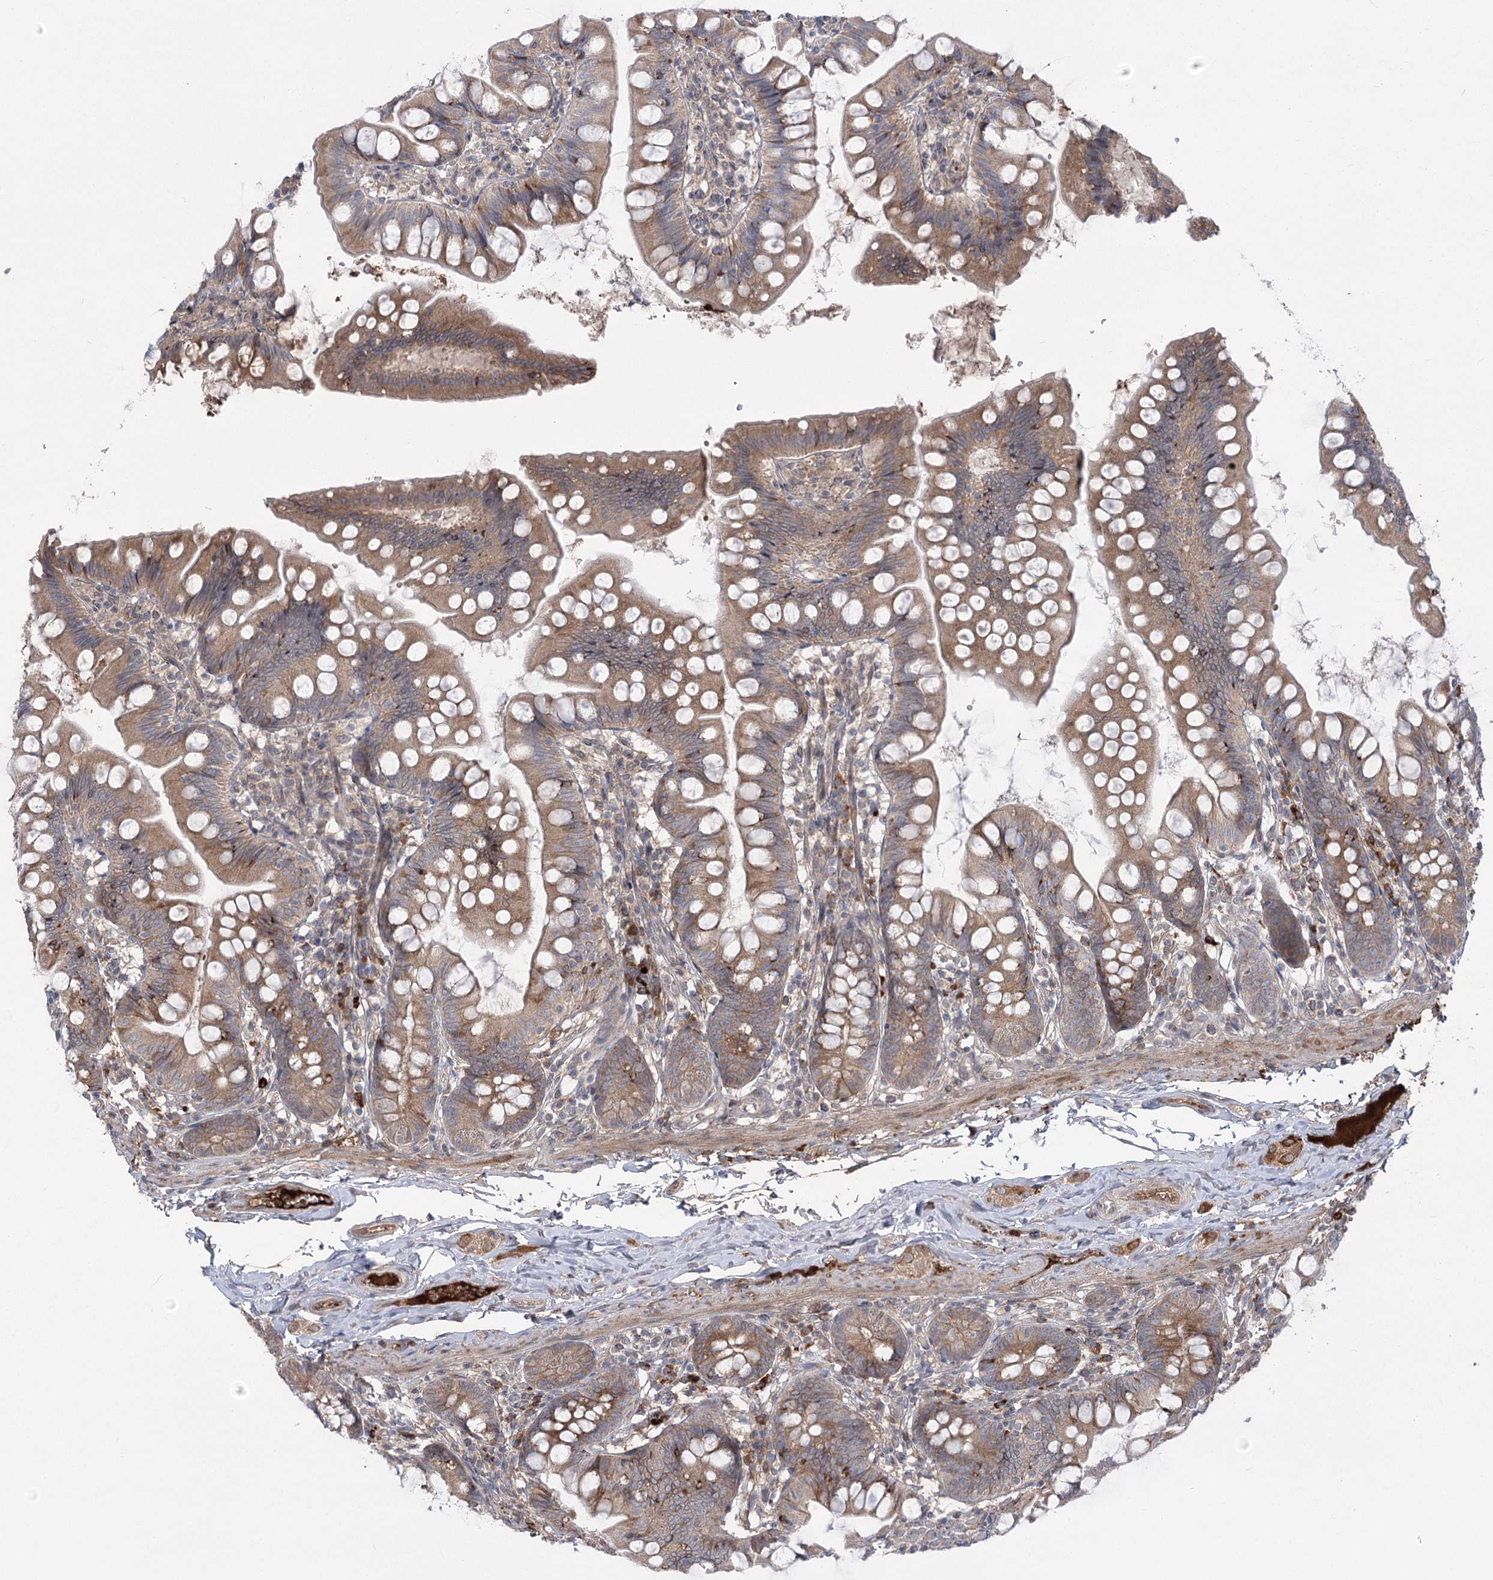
{"staining": {"intensity": "moderate", "quantity": ">75%", "location": "cytoplasmic/membranous"}, "tissue": "small intestine", "cell_type": "Glandular cells", "image_type": "normal", "snomed": [{"axis": "morphology", "description": "Normal tissue, NOS"}, {"axis": "topography", "description": "Small intestine"}], "caption": "Glandular cells demonstrate moderate cytoplasmic/membranous expression in about >75% of cells in unremarkable small intestine. (IHC, brightfield microscopy, high magnification).", "gene": "PLEKHA5", "patient": {"sex": "male", "age": 7}}